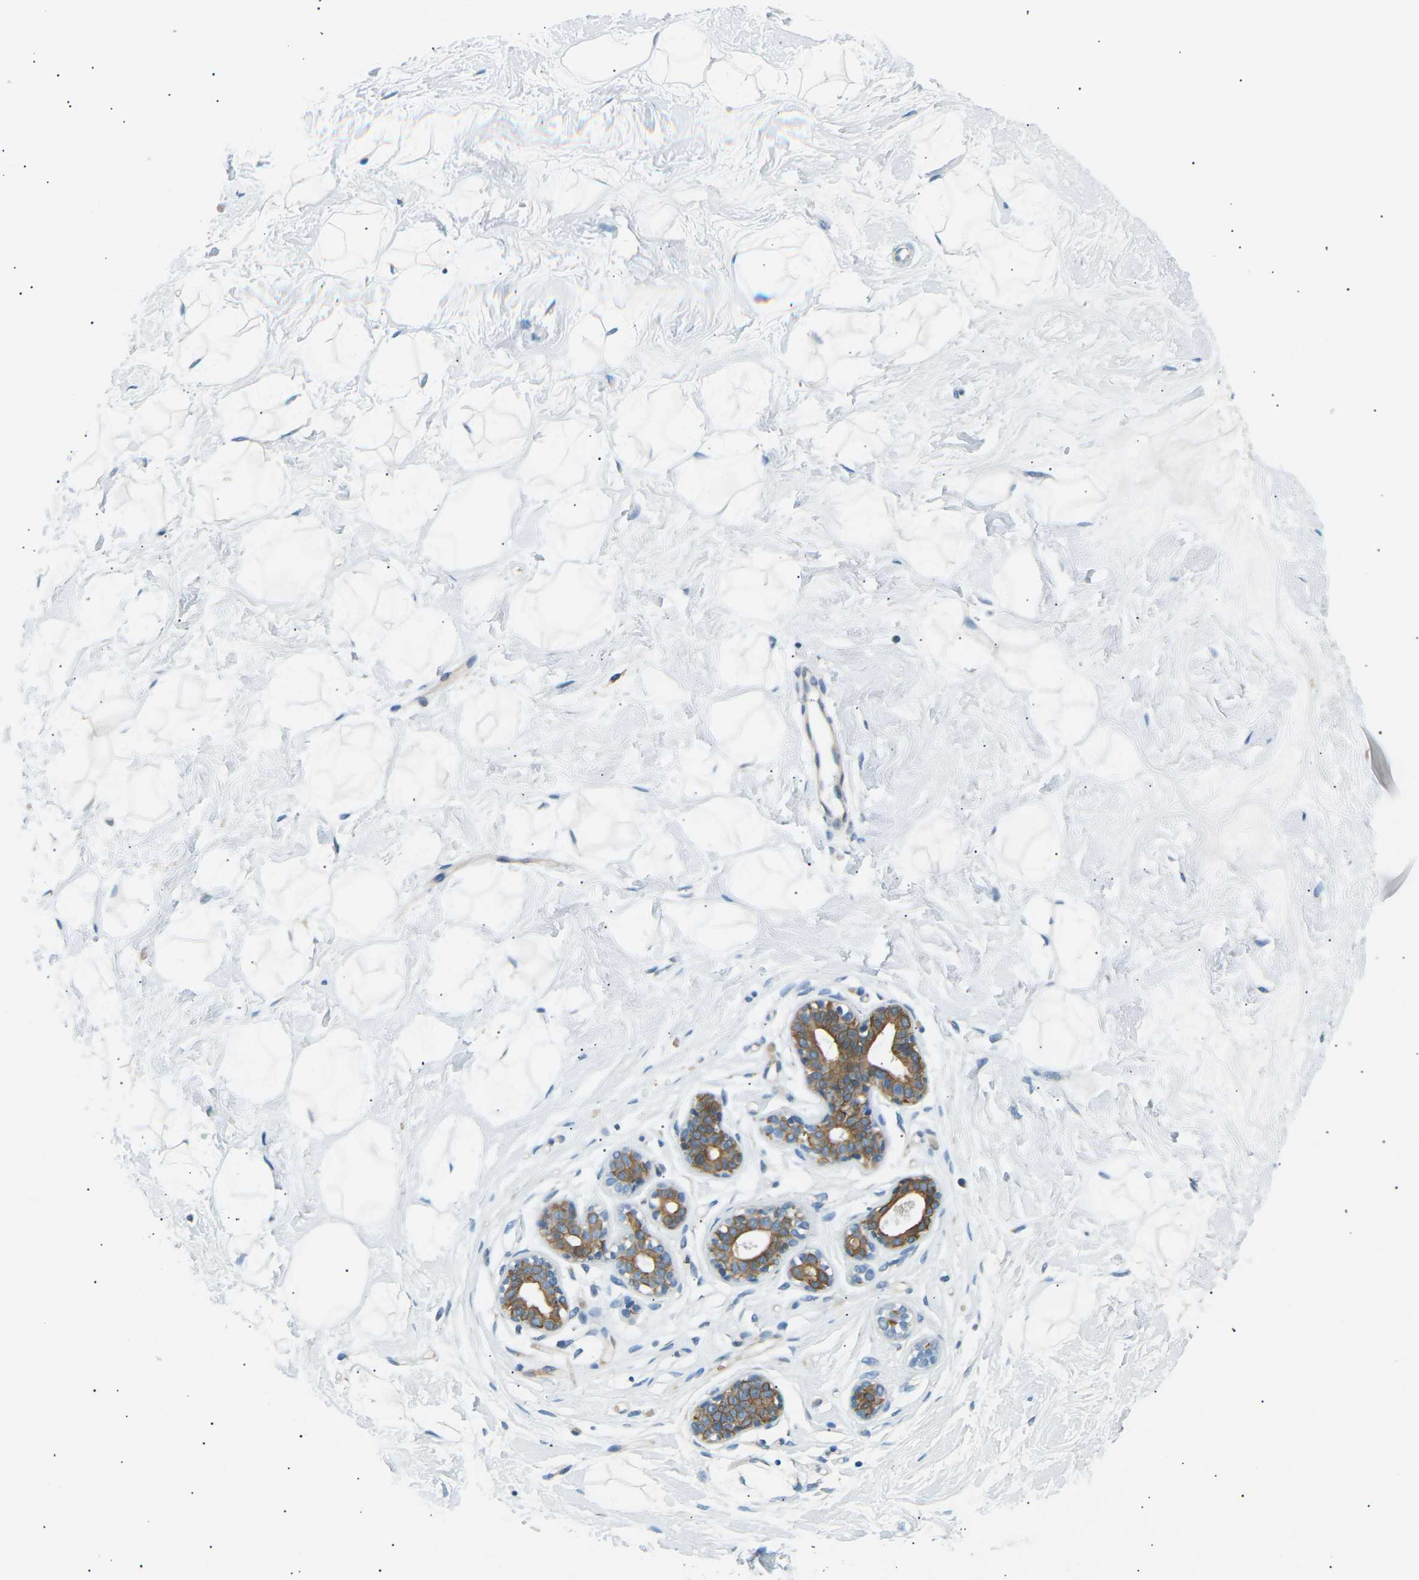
{"staining": {"intensity": "negative", "quantity": "none", "location": "none"}, "tissue": "breast", "cell_type": "Adipocytes", "image_type": "normal", "snomed": [{"axis": "morphology", "description": "Normal tissue, NOS"}, {"axis": "topography", "description": "Breast"}], "caption": "This histopathology image is of normal breast stained with immunohistochemistry (IHC) to label a protein in brown with the nuclei are counter-stained blue. There is no positivity in adipocytes.", "gene": "TBC1D8", "patient": {"sex": "female", "age": 23}}